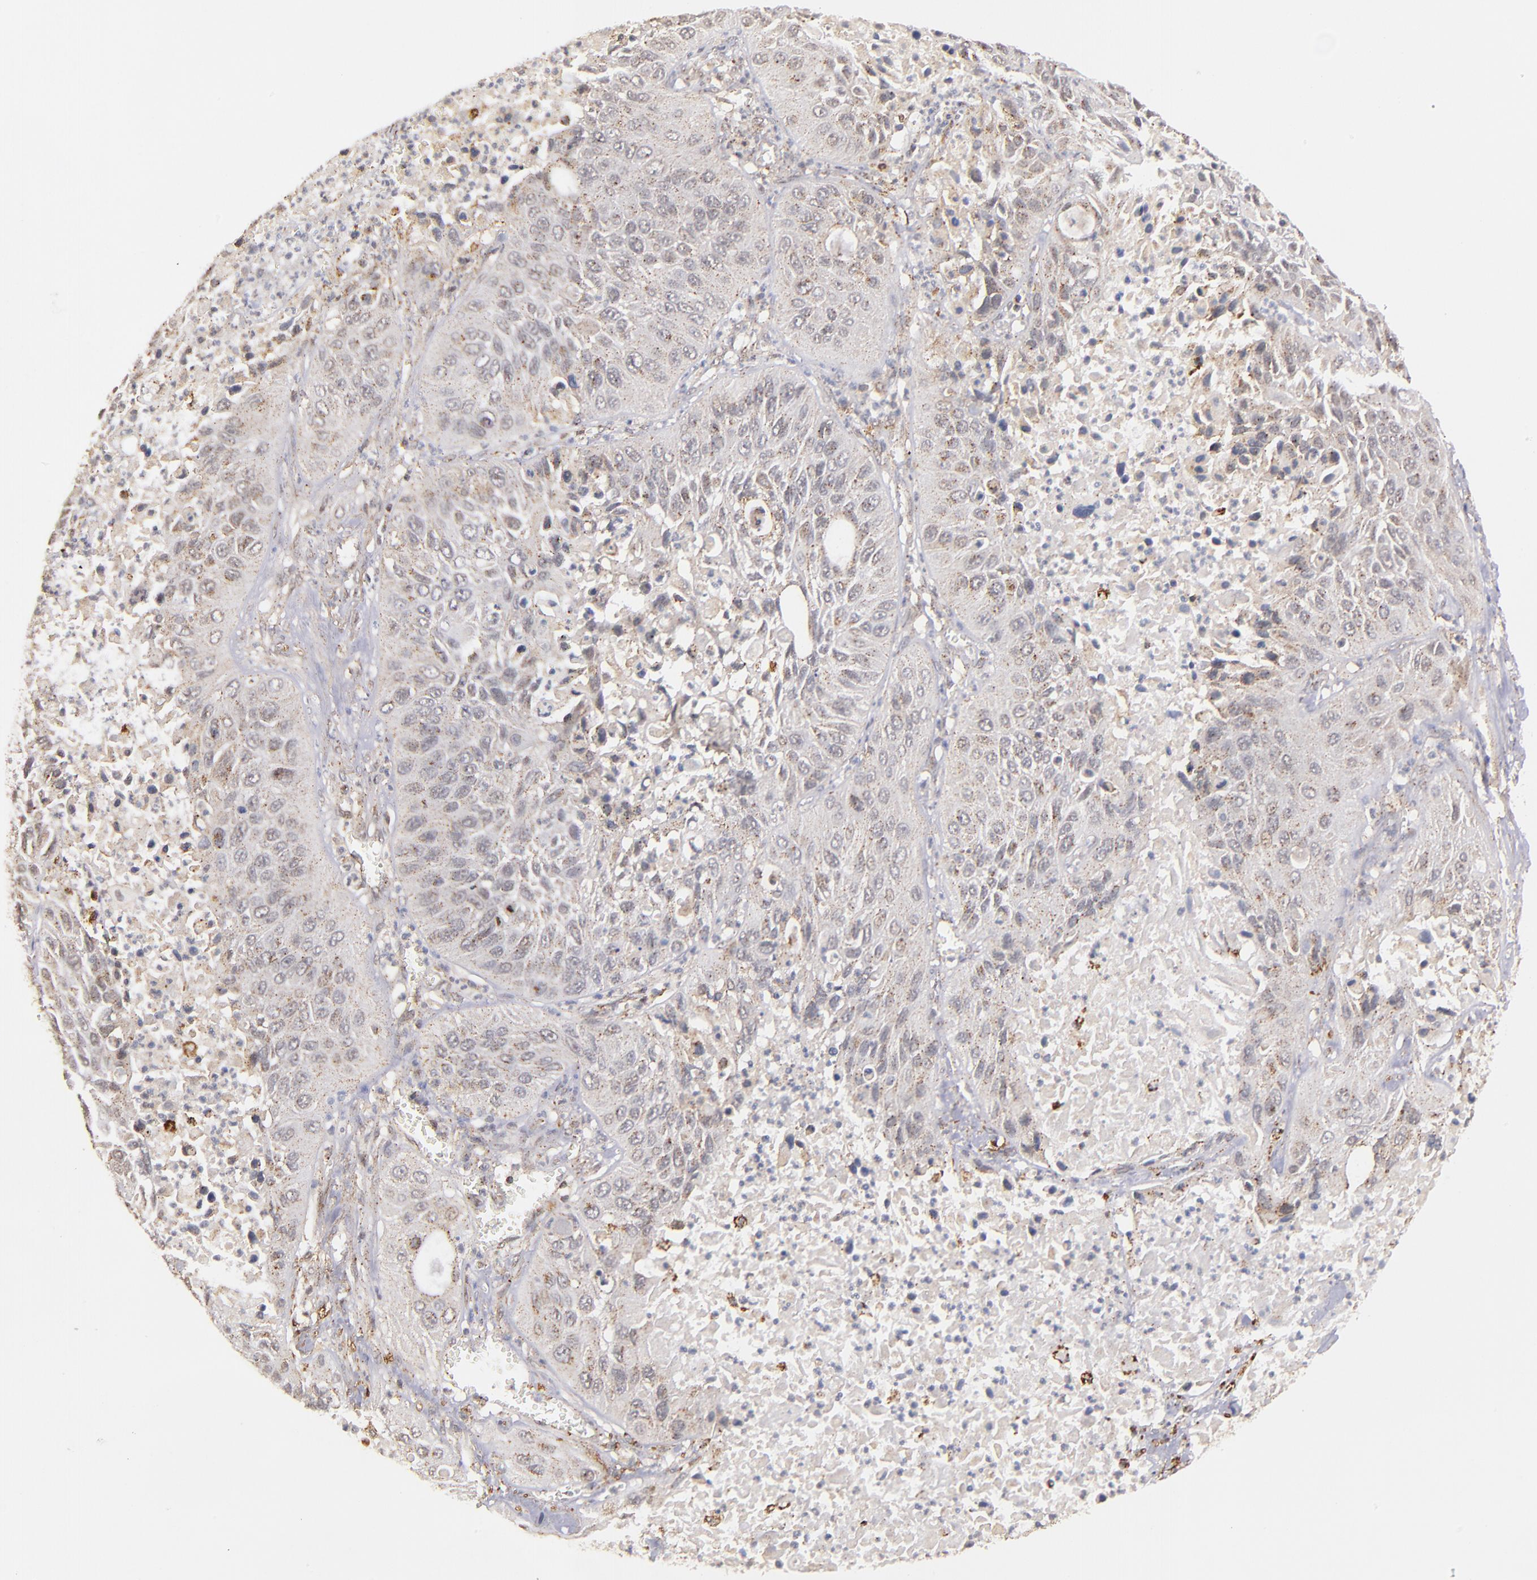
{"staining": {"intensity": "moderate", "quantity": "25%-75%", "location": "cytoplasmic/membranous"}, "tissue": "lung cancer", "cell_type": "Tumor cells", "image_type": "cancer", "snomed": [{"axis": "morphology", "description": "Squamous cell carcinoma, NOS"}, {"axis": "topography", "description": "Lung"}], "caption": "Immunohistochemical staining of lung squamous cell carcinoma shows medium levels of moderate cytoplasmic/membranous protein positivity in about 25%-75% of tumor cells.", "gene": "ZFYVE1", "patient": {"sex": "female", "age": 76}}